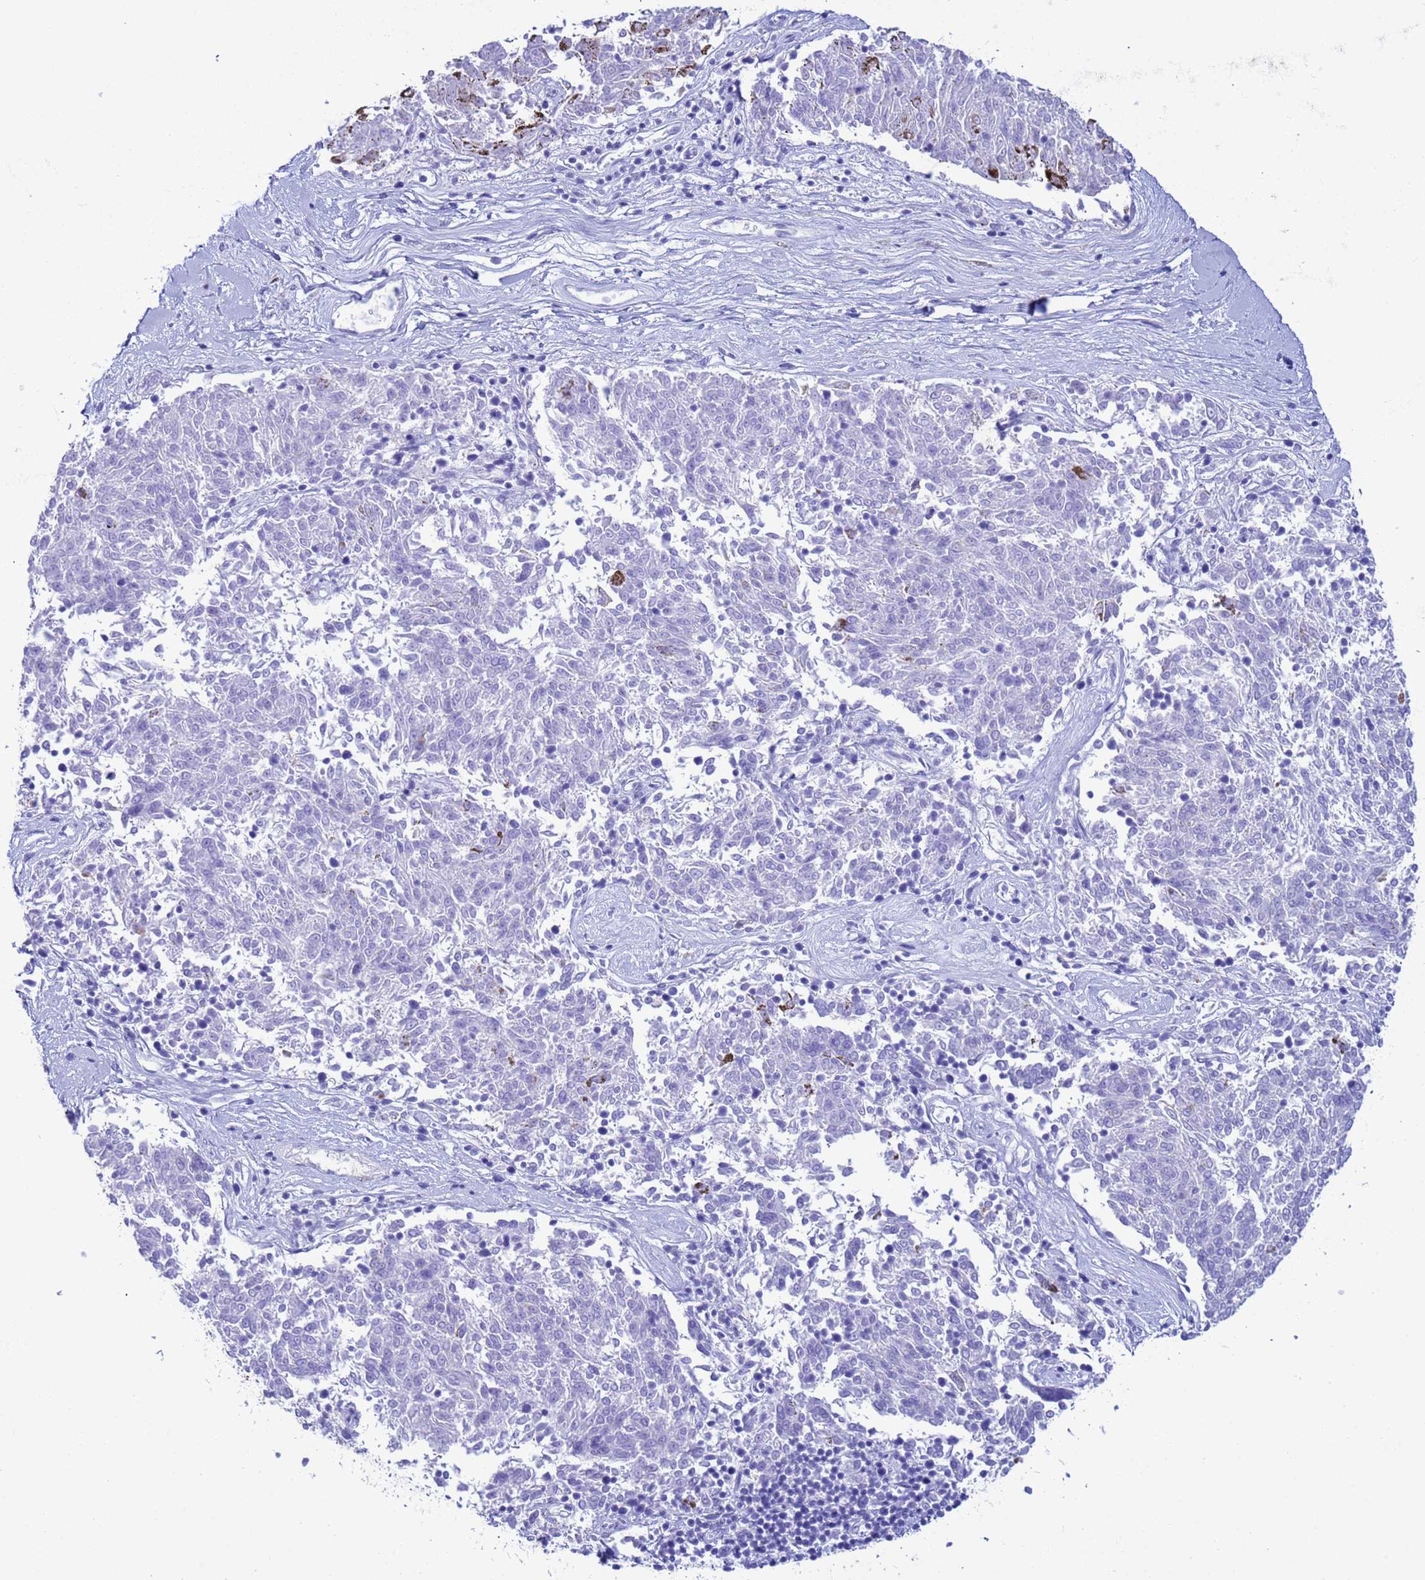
{"staining": {"intensity": "negative", "quantity": "none", "location": "none"}, "tissue": "melanoma", "cell_type": "Tumor cells", "image_type": "cancer", "snomed": [{"axis": "morphology", "description": "Malignant melanoma, NOS"}, {"axis": "topography", "description": "Skin"}], "caption": "Tumor cells are negative for brown protein staining in malignant melanoma.", "gene": "AKR1C2", "patient": {"sex": "female", "age": 72}}